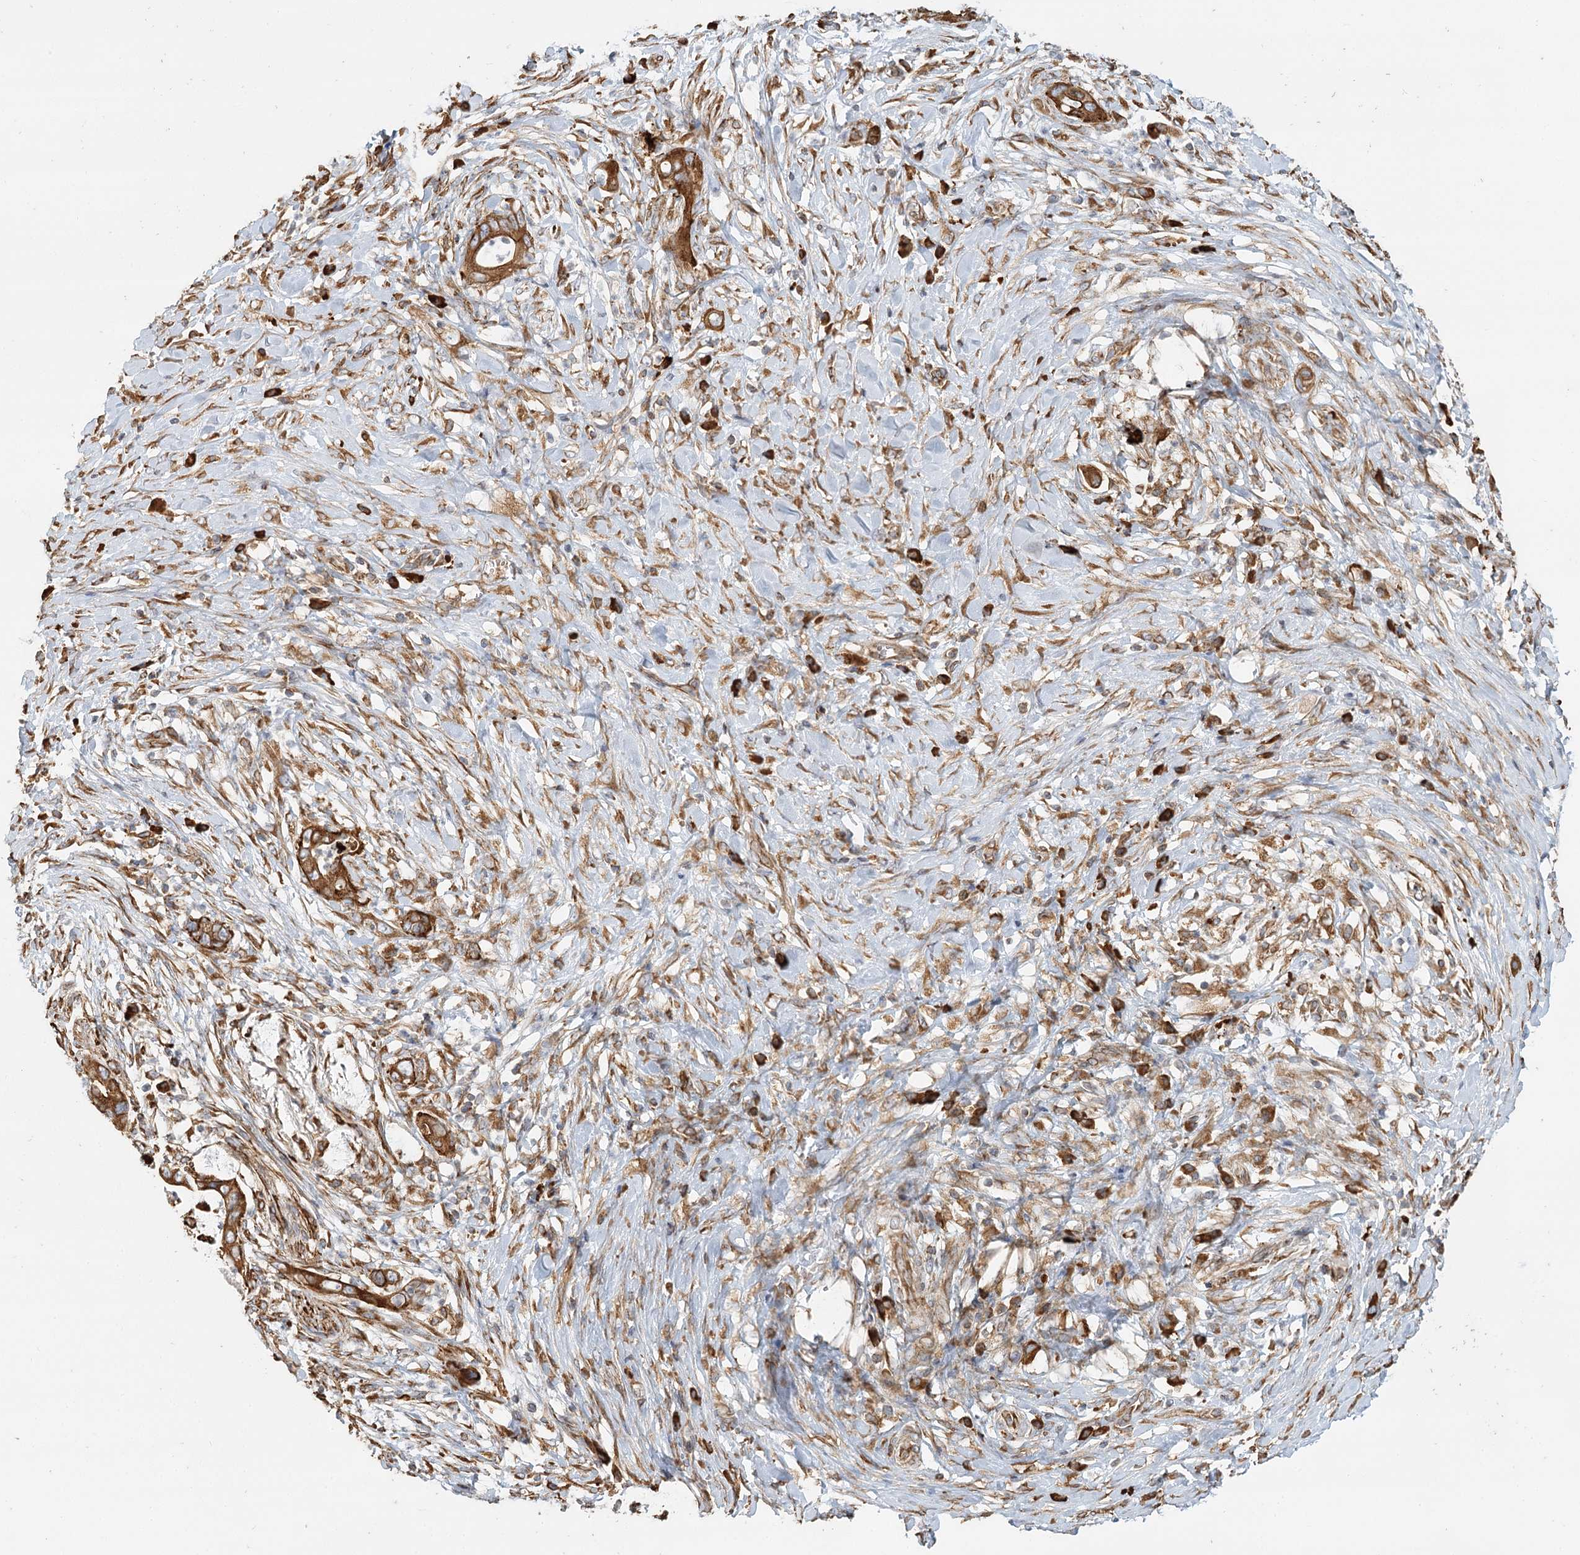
{"staining": {"intensity": "strong", "quantity": ">75%", "location": "cytoplasmic/membranous"}, "tissue": "pancreatic cancer", "cell_type": "Tumor cells", "image_type": "cancer", "snomed": [{"axis": "morphology", "description": "Adenocarcinoma, NOS"}, {"axis": "topography", "description": "Pancreas"}], "caption": "Immunohistochemical staining of human adenocarcinoma (pancreatic) displays high levels of strong cytoplasmic/membranous protein expression in approximately >75% of tumor cells.", "gene": "TAS1R1", "patient": {"sex": "male", "age": 75}}